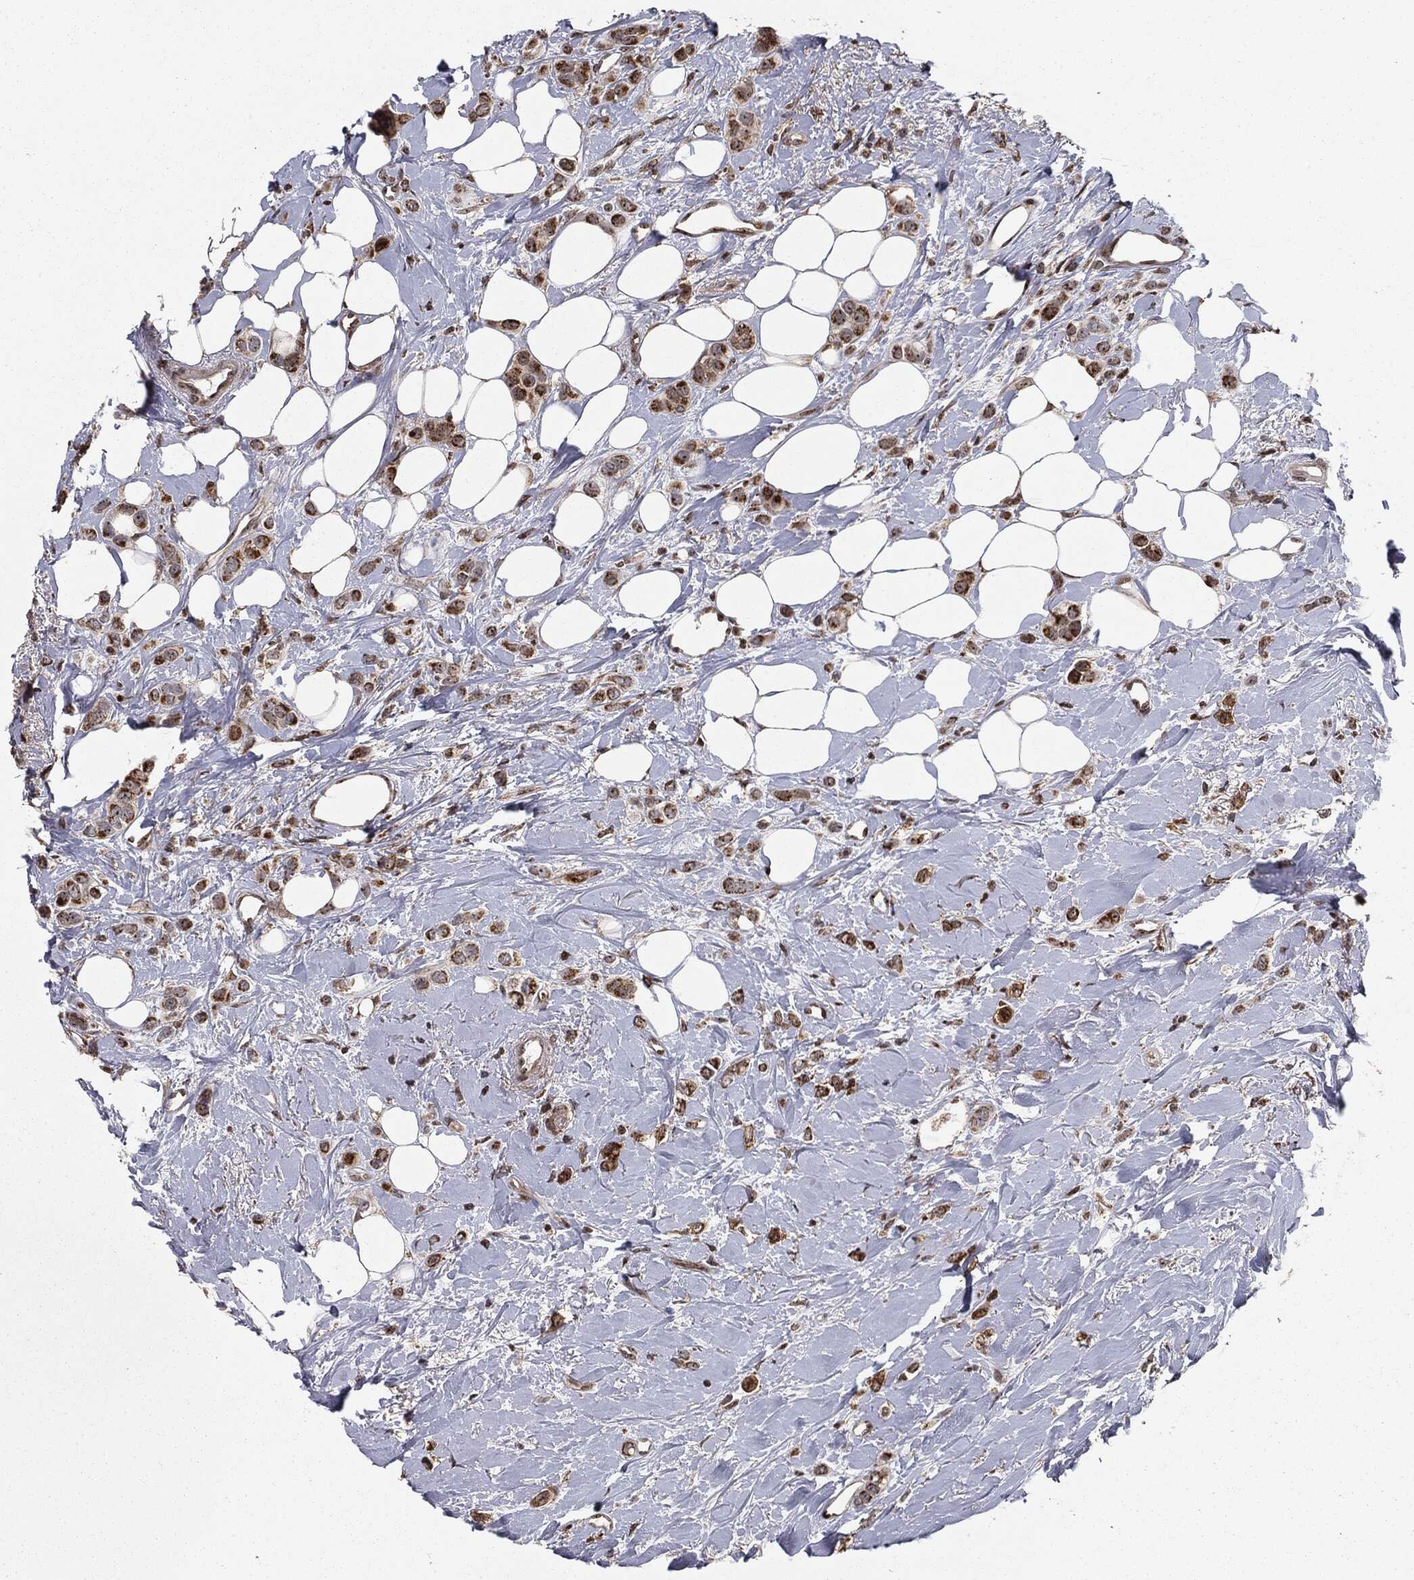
{"staining": {"intensity": "strong", "quantity": ">75%", "location": "cytoplasmic/membranous"}, "tissue": "breast cancer", "cell_type": "Tumor cells", "image_type": "cancer", "snomed": [{"axis": "morphology", "description": "Lobular carcinoma"}, {"axis": "topography", "description": "Breast"}], "caption": "The micrograph reveals staining of breast cancer (lobular carcinoma), revealing strong cytoplasmic/membranous protein staining (brown color) within tumor cells.", "gene": "CHCHD2", "patient": {"sex": "female", "age": 66}}